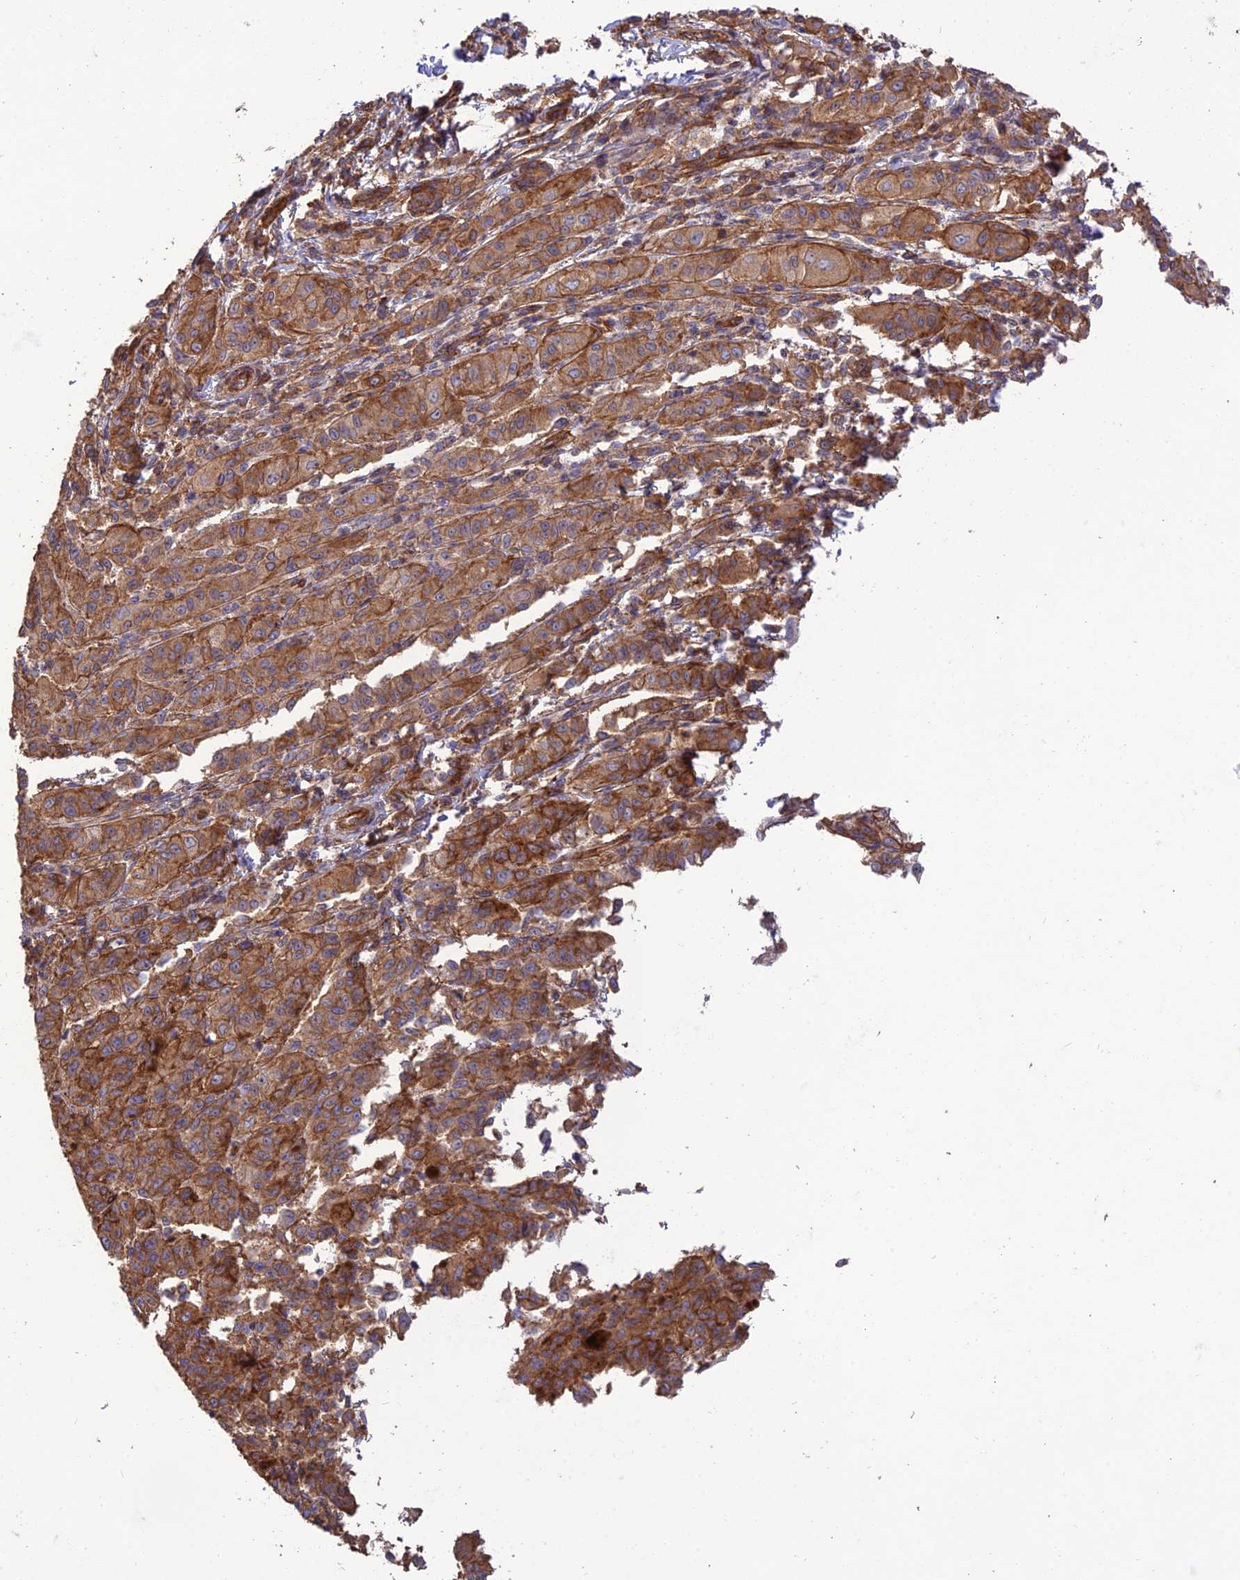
{"staining": {"intensity": "moderate", "quantity": ">75%", "location": "cytoplasmic/membranous"}, "tissue": "melanoma", "cell_type": "Tumor cells", "image_type": "cancer", "snomed": [{"axis": "morphology", "description": "Malignant melanoma, NOS"}, {"axis": "topography", "description": "Skin"}], "caption": "Immunohistochemical staining of malignant melanoma exhibits medium levels of moderate cytoplasmic/membranous protein staining in about >75% of tumor cells. (Stains: DAB in brown, nuclei in blue, Microscopy: brightfield microscopy at high magnification).", "gene": "HOMER2", "patient": {"sex": "female", "age": 52}}